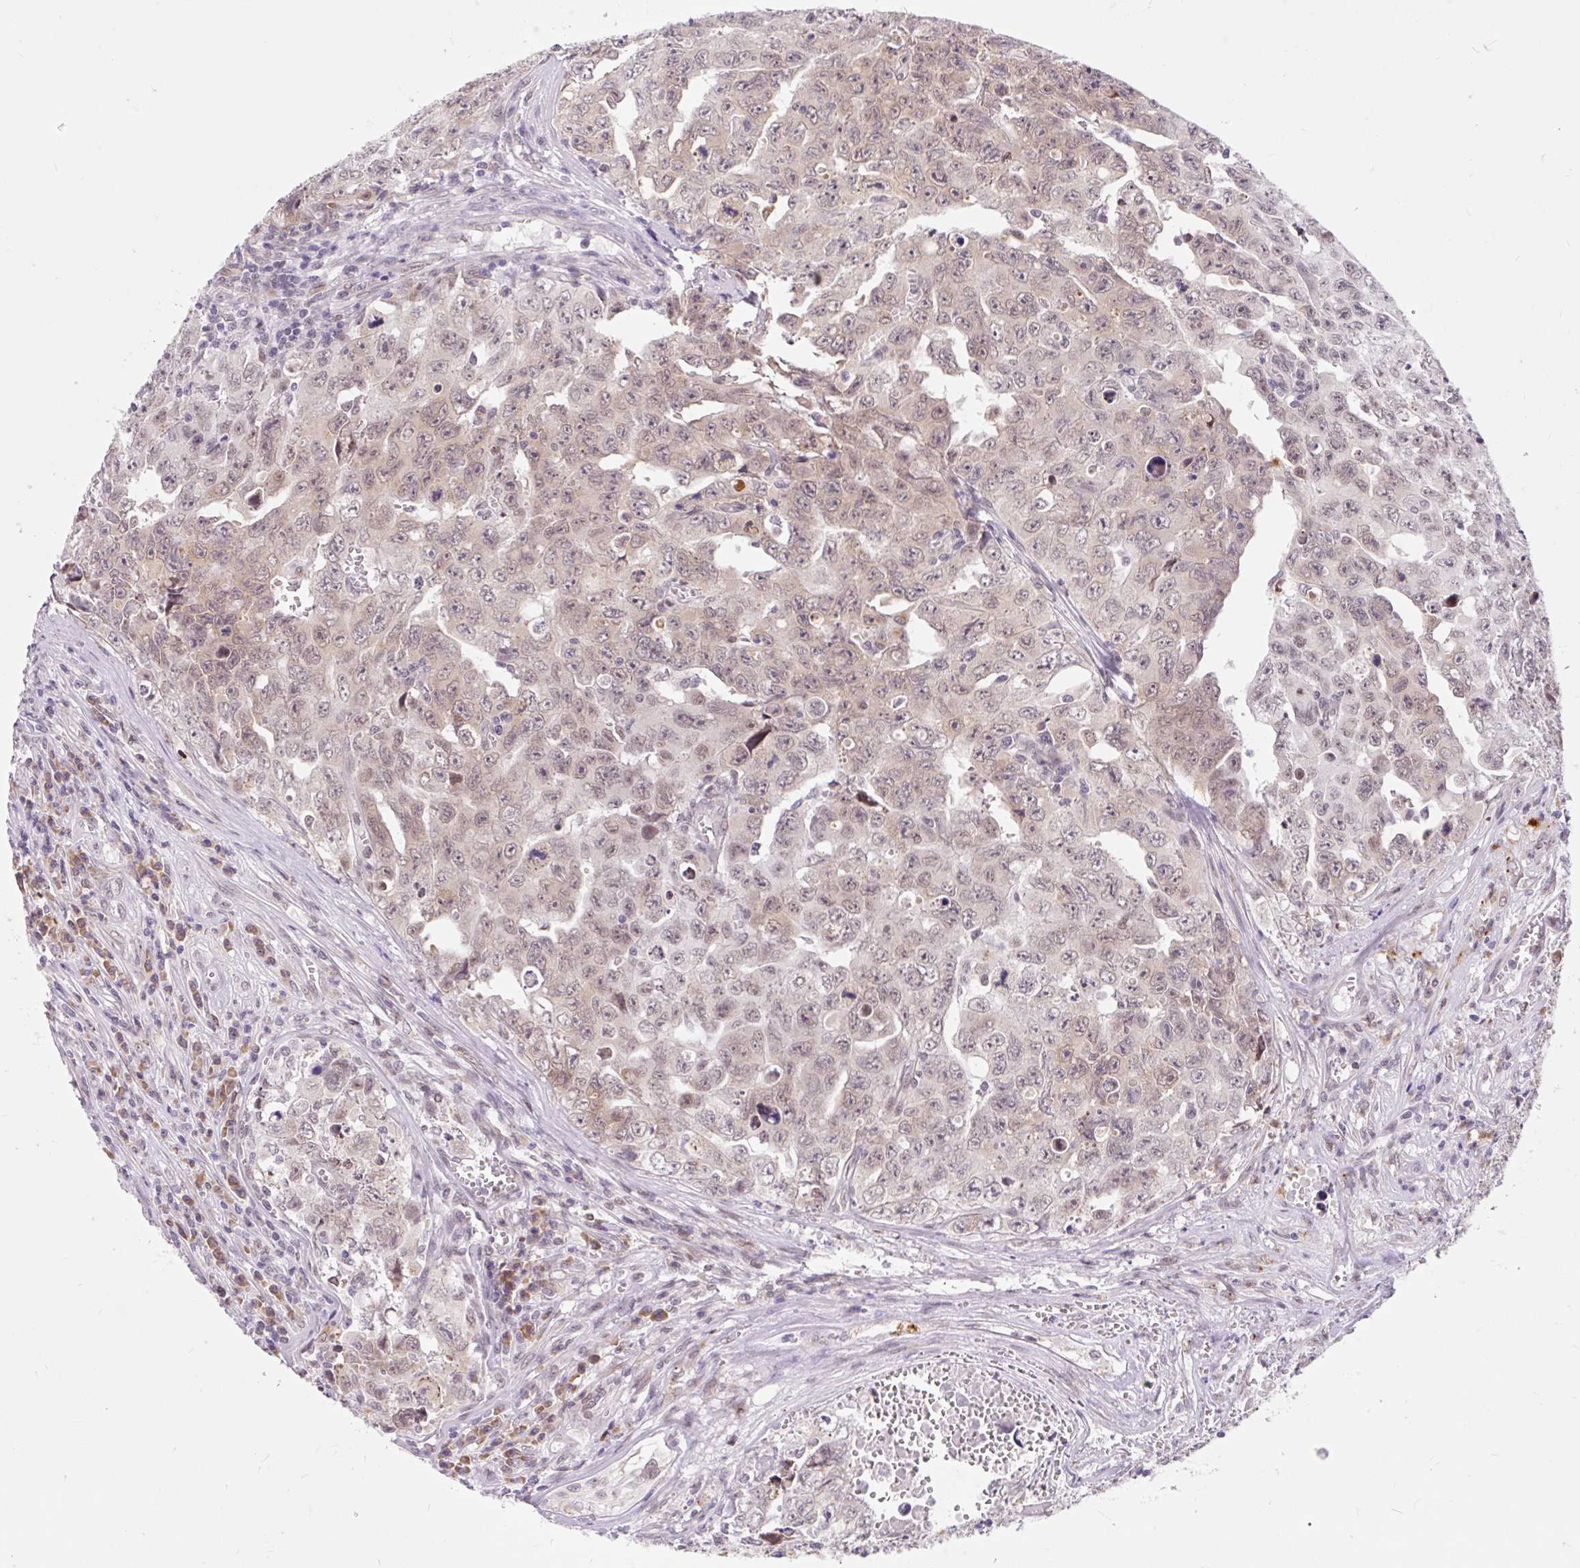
{"staining": {"intensity": "weak", "quantity": "<25%", "location": "cytoplasmic/membranous"}, "tissue": "testis cancer", "cell_type": "Tumor cells", "image_type": "cancer", "snomed": [{"axis": "morphology", "description": "Carcinoma, Embryonal, NOS"}, {"axis": "topography", "description": "Testis"}], "caption": "The micrograph displays no staining of tumor cells in testis cancer (embryonal carcinoma).", "gene": "SRSF10", "patient": {"sex": "male", "age": 24}}